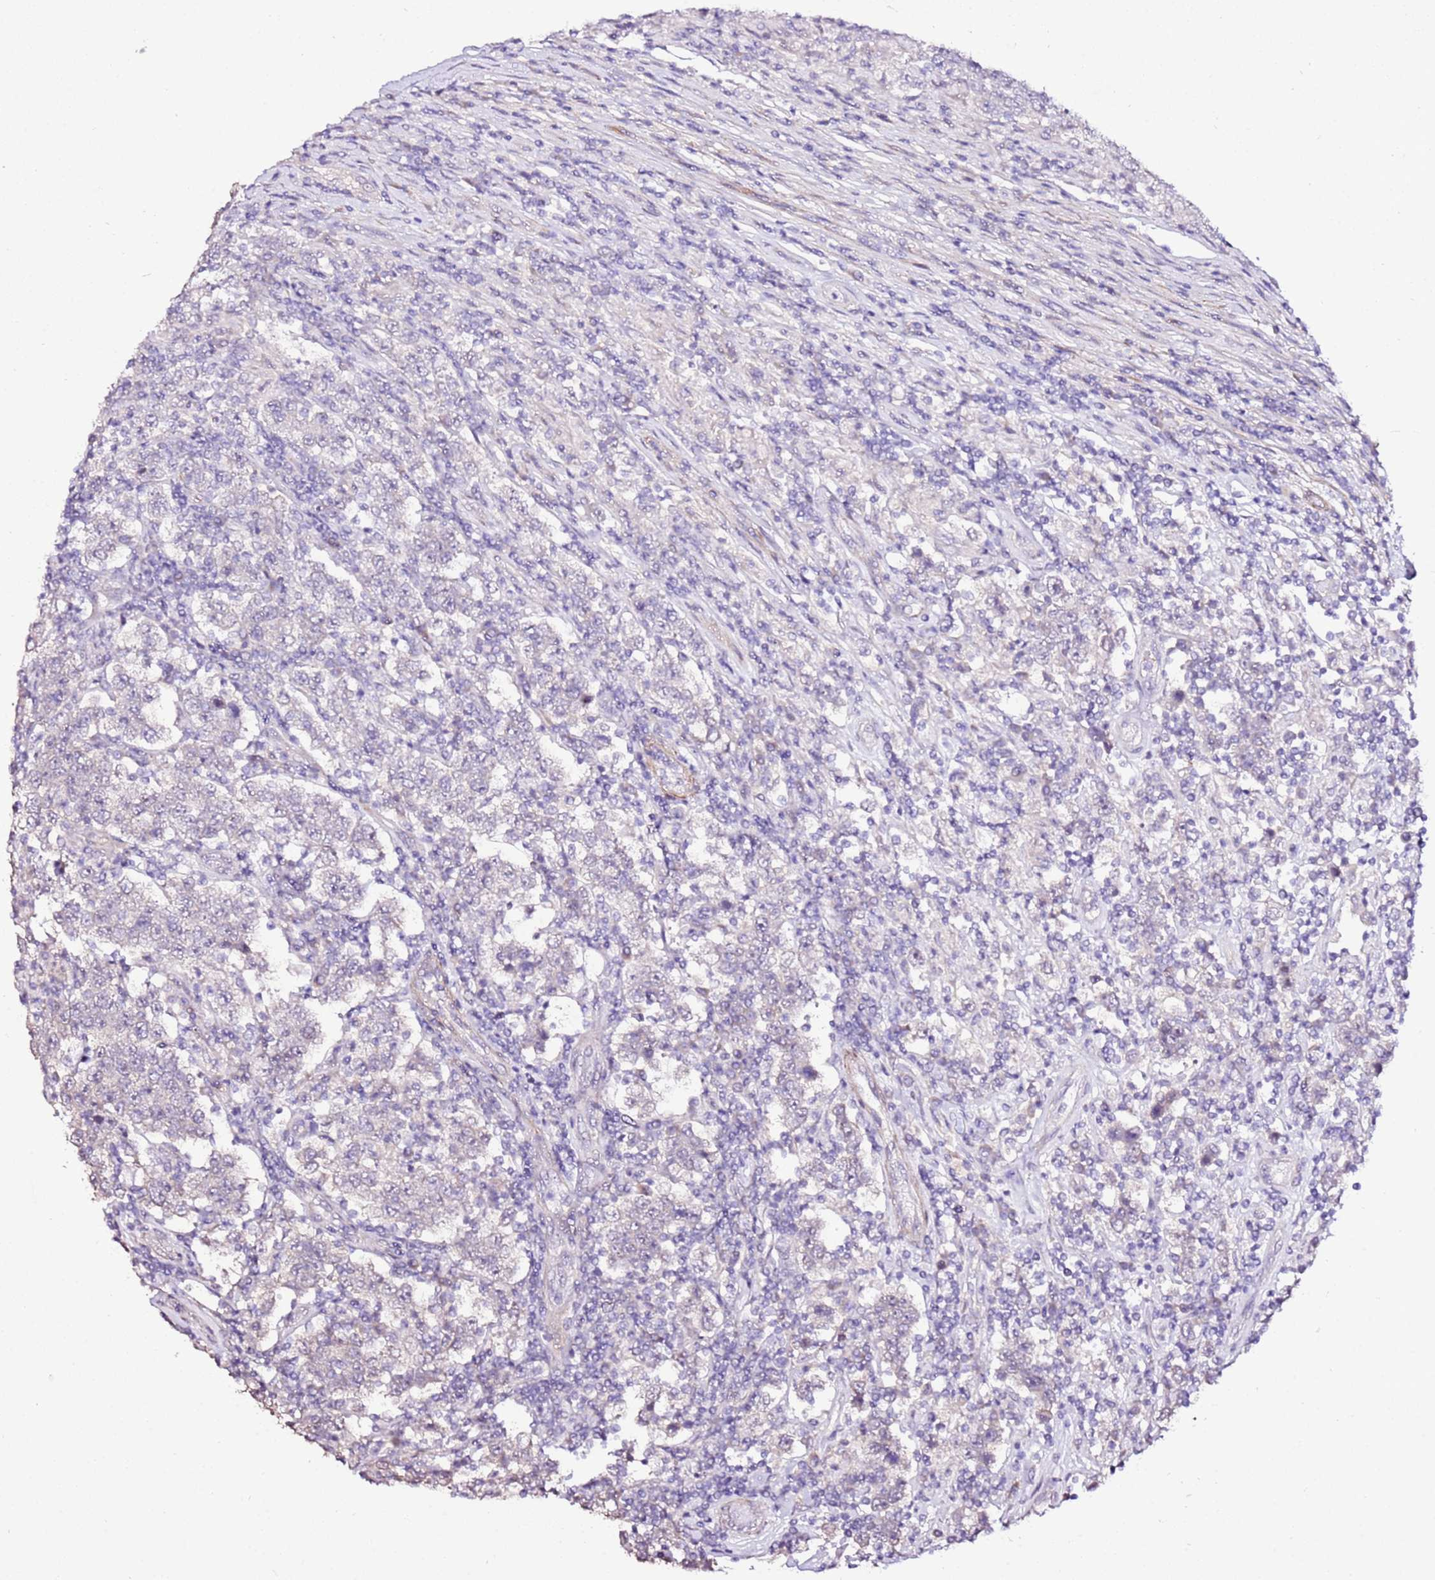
{"staining": {"intensity": "negative", "quantity": "none", "location": "none"}, "tissue": "testis cancer", "cell_type": "Tumor cells", "image_type": "cancer", "snomed": [{"axis": "morphology", "description": "Normal tissue, NOS"}, {"axis": "morphology", "description": "Urothelial carcinoma, High grade"}, {"axis": "morphology", "description": "Seminoma, NOS"}, {"axis": "morphology", "description": "Carcinoma, Embryonal, NOS"}, {"axis": "topography", "description": "Urinary bladder"}, {"axis": "topography", "description": "Testis"}], "caption": "Tumor cells are negative for brown protein staining in testis cancer.", "gene": "ART5", "patient": {"sex": "male", "age": 41}}